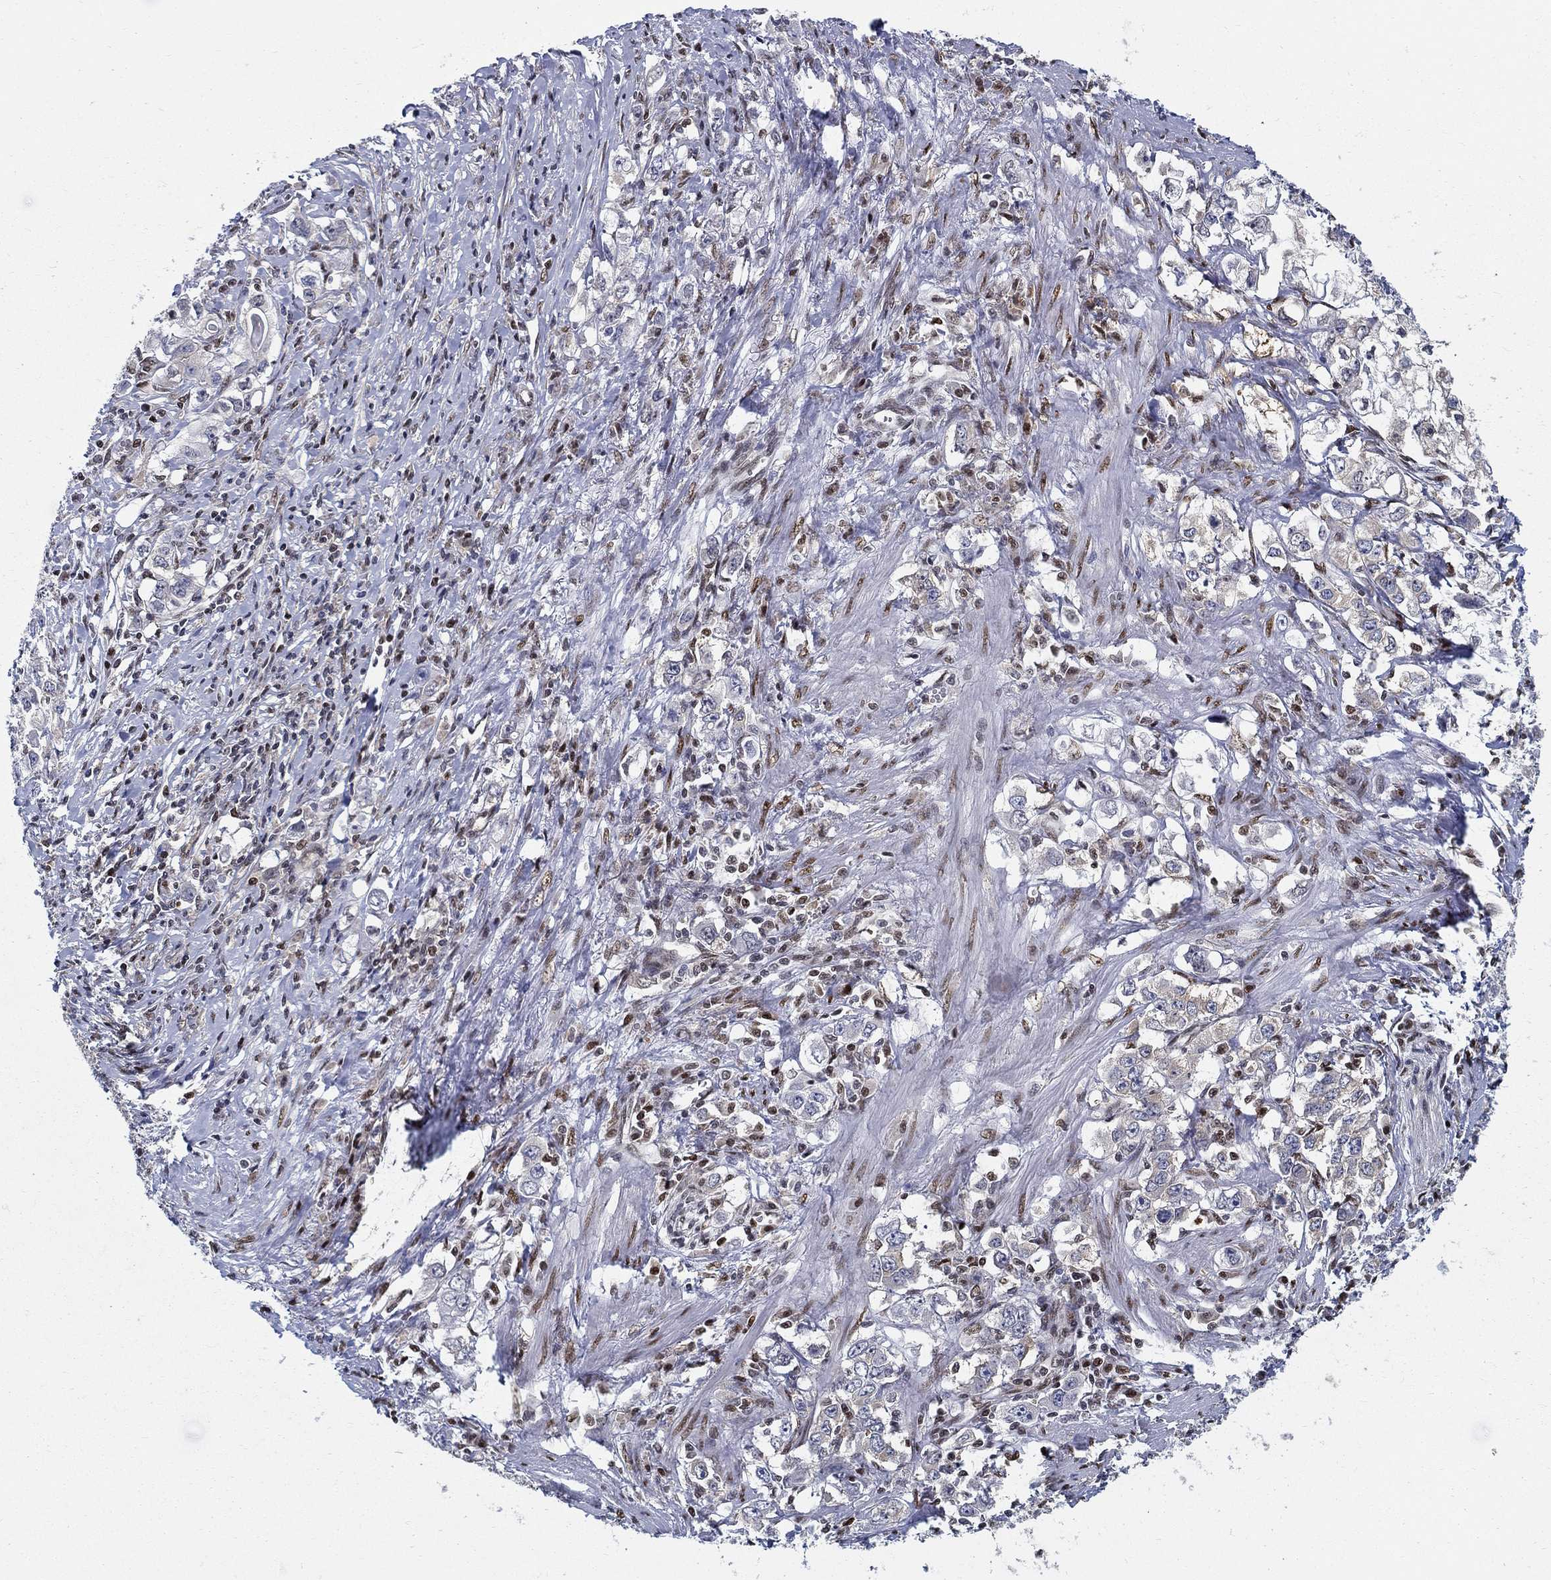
{"staining": {"intensity": "moderate", "quantity": "<25%", "location": "cytoplasmic/membranous,nuclear"}, "tissue": "stomach cancer", "cell_type": "Tumor cells", "image_type": "cancer", "snomed": [{"axis": "morphology", "description": "Adenocarcinoma, NOS"}, {"axis": "topography", "description": "Stomach, lower"}], "caption": "Brown immunohistochemical staining in stomach cancer reveals moderate cytoplasmic/membranous and nuclear expression in about <25% of tumor cells. (Brightfield microscopy of DAB IHC at high magnification).", "gene": "ZNF594", "patient": {"sex": "female", "age": 72}}